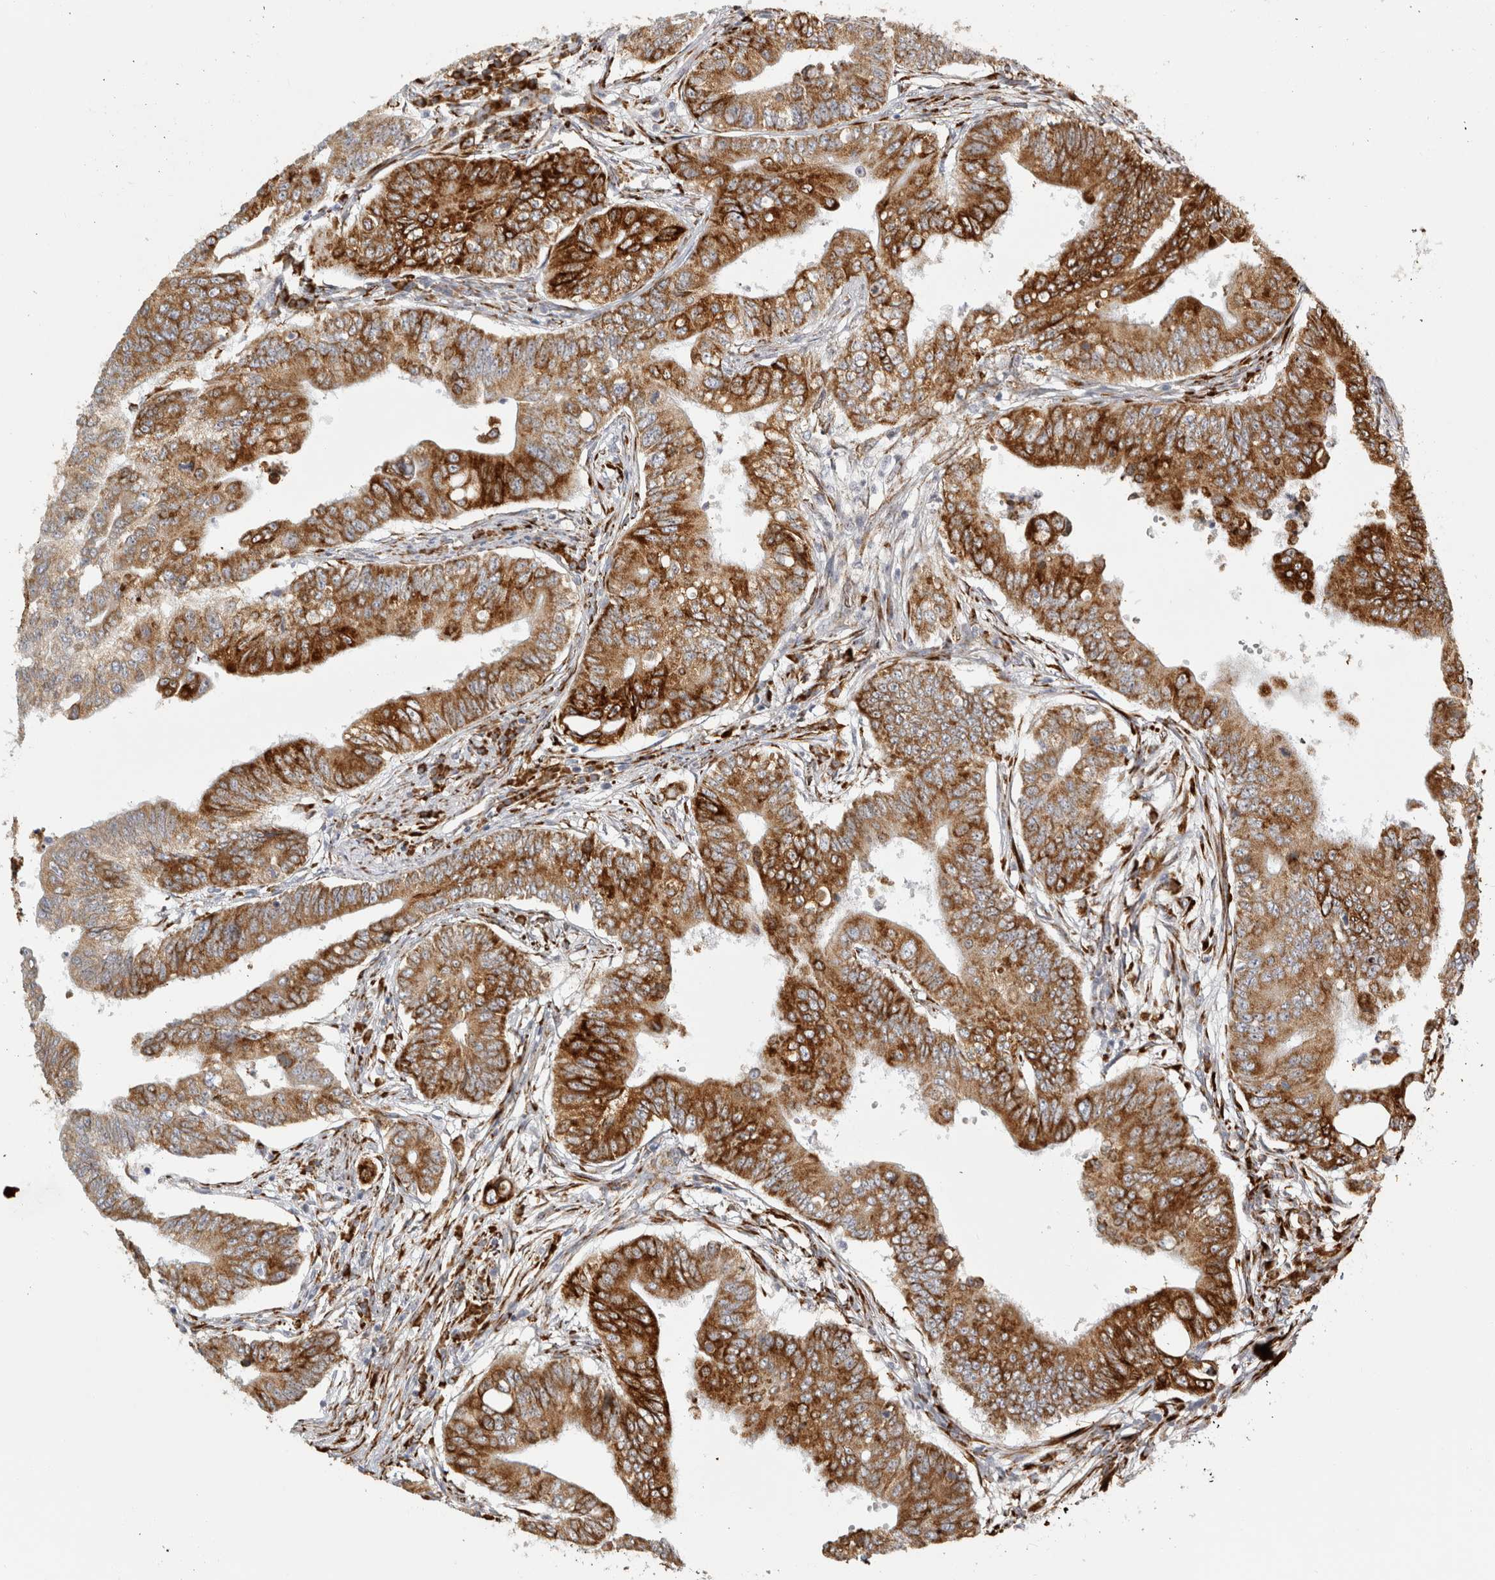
{"staining": {"intensity": "strong", "quantity": ">75%", "location": "cytoplasmic/membranous"}, "tissue": "colorectal cancer", "cell_type": "Tumor cells", "image_type": "cancer", "snomed": [{"axis": "morphology", "description": "Adenoma, NOS"}, {"axis": "morphology", "description": "Adenocarcinoma, NOS"}, {"axis": "topography", "description": "Colon"}], "caption": "Immunohistochemistry photomicrograph of human colorectal cancer (adenocarcinoma) stained for a protein (brown), which shows high levels of strong cytoplasmic/membranous positivity in about >75% of tumor cells.", "gene": "OSTN", "patient": {"sex": "male", "age": 79}}